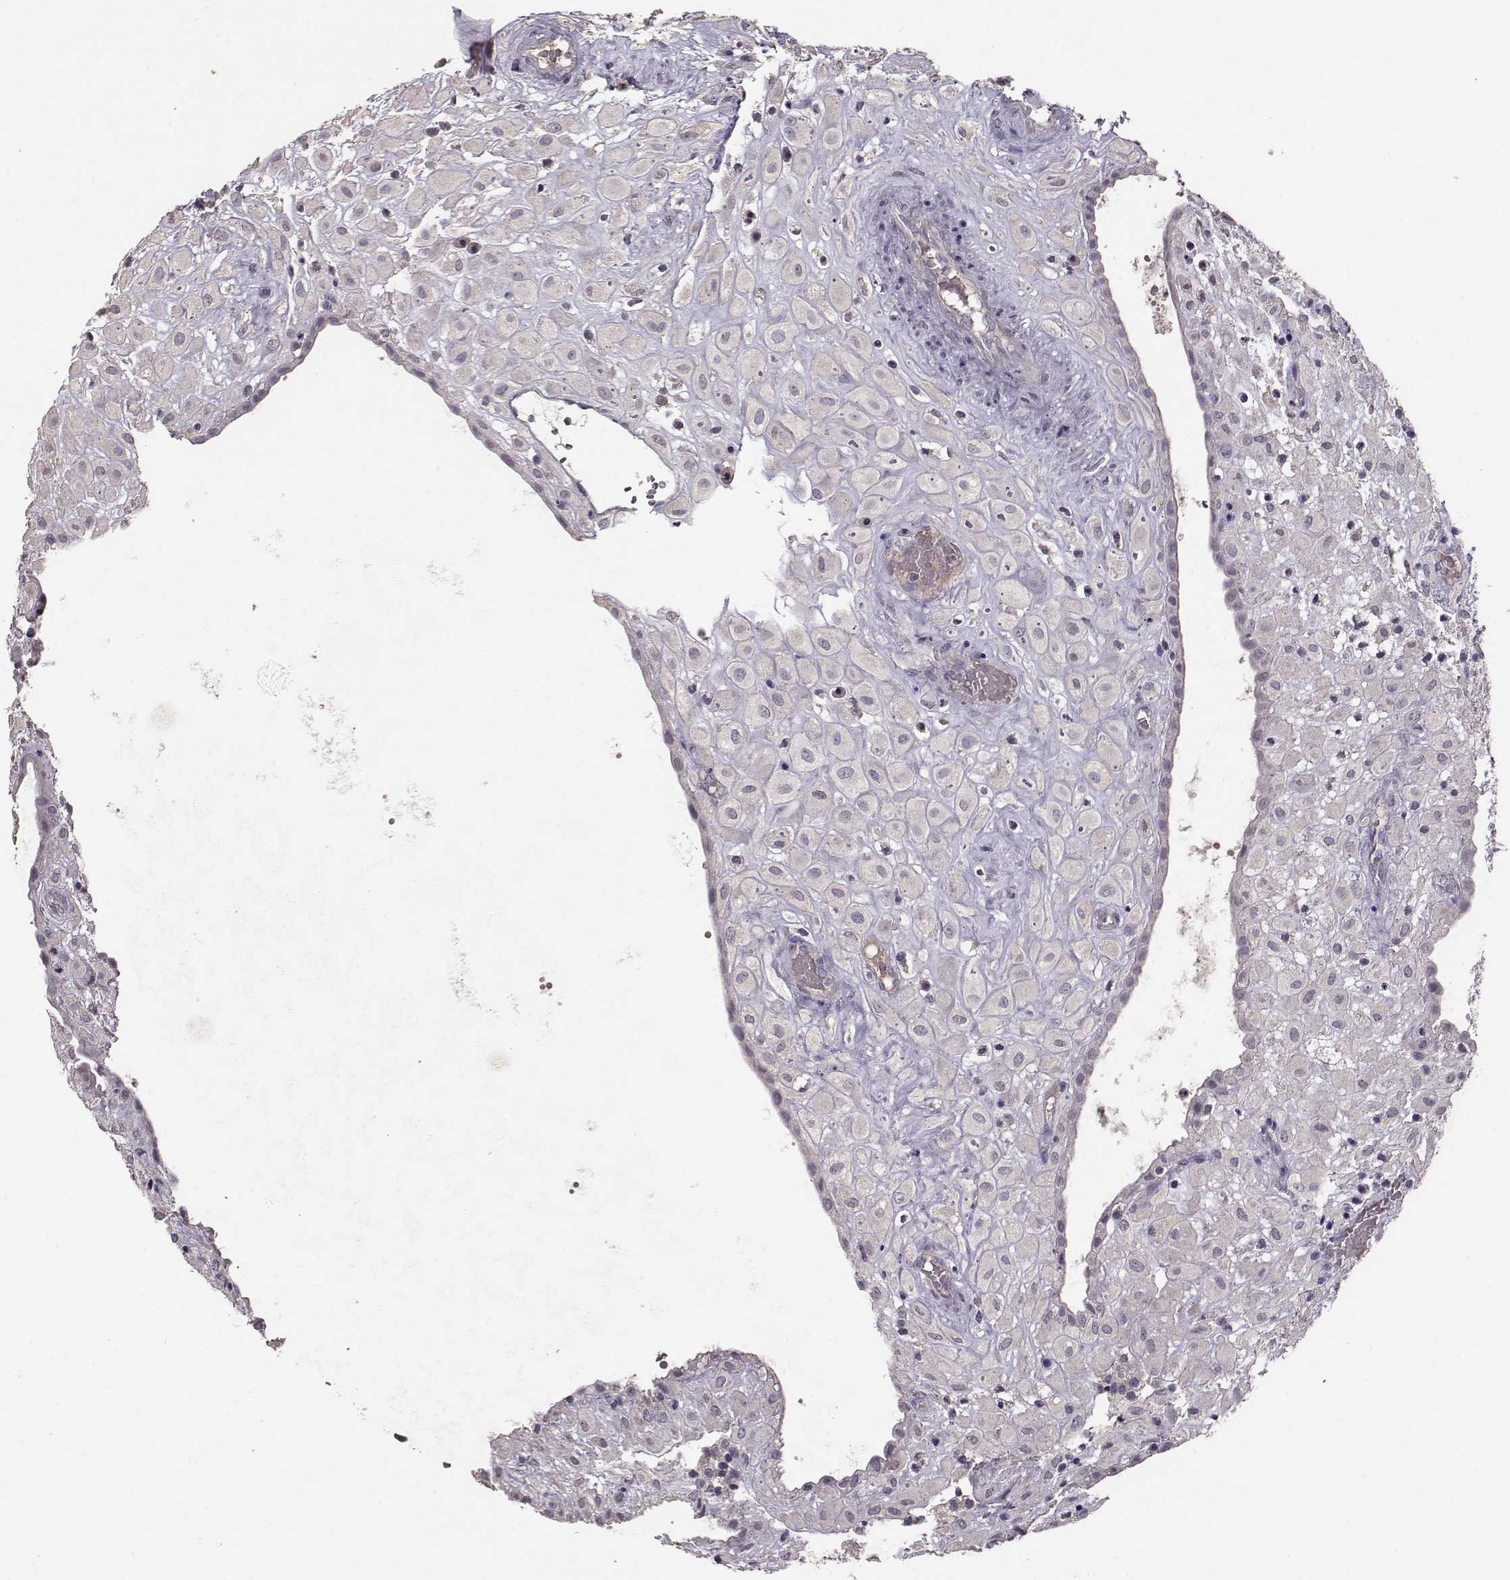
{"staining": {"intensity": "negative", "quantity": "none", "location": "none"}, "tissue": "placenta", "cell_type": "Decidual cells", "image_type": "normal", "snomed": [{"axis": "morphology", "description": "Normal tissue, NOS"}, {"axis": "topography", "description": "Placenta"}], "caption": "Protein analysis of normal placenta reveals no significant expression in decidual cells.", "gene": "PMCH", "patient": {"sex": "female", "age": 24}}